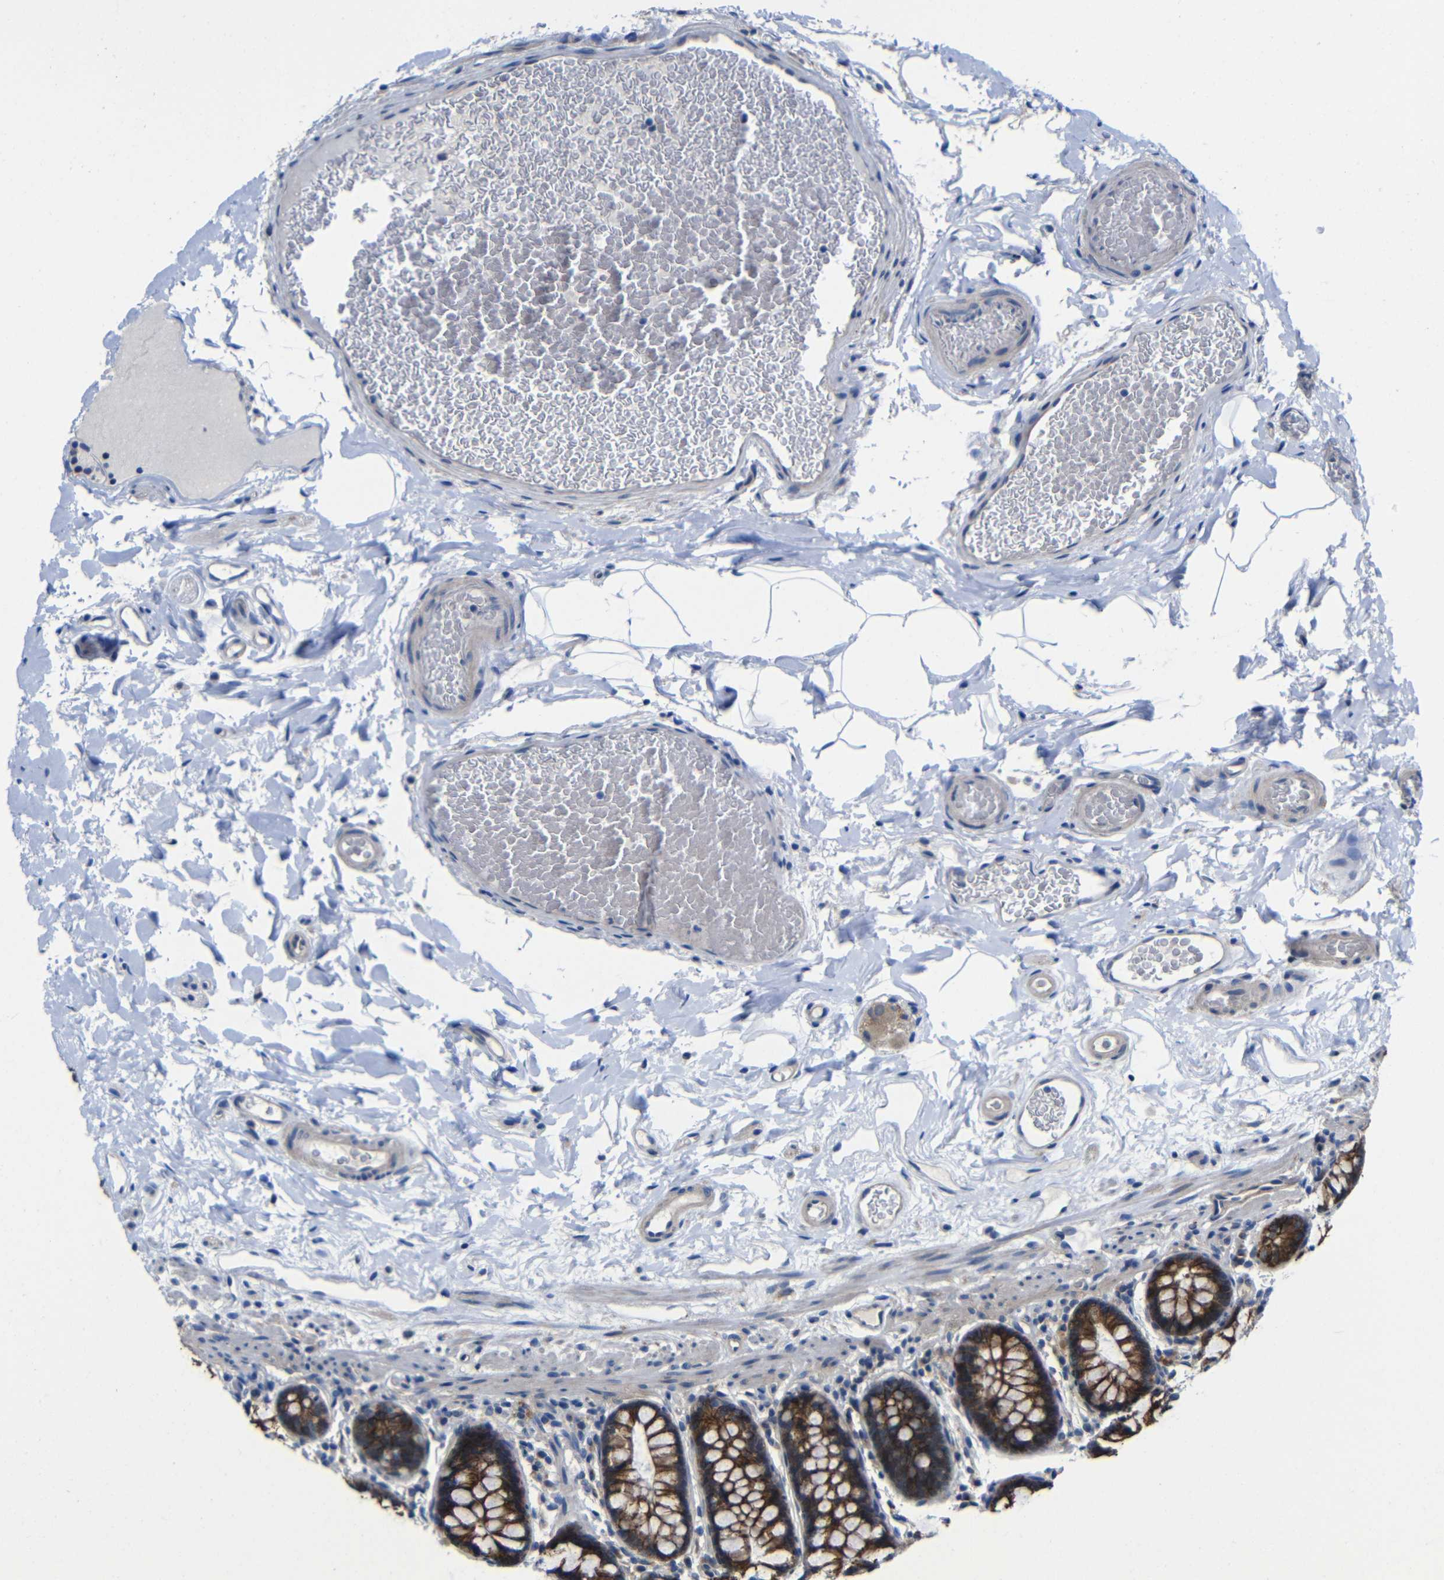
{"staining": {"intensity": "moderate", "quantity": ">75%", "location": "cytoplasmic/membranous"}, "tissue": "colon", "cell_type": "Endothelial cells", "image_type": "normal", "snomed": [{"axis": "morphology", "description": "Normal tissue, NOS"}, {"axis": "topography", "description": "Colon"}], "caption": "The histopathology image demonstrates a brown stain indicating the presence of a protein in the cytoplasmic/membranous of endothelial cells in colon.", "gene": "ZNF90", "patient": {"sex": "female", "age": 80}}